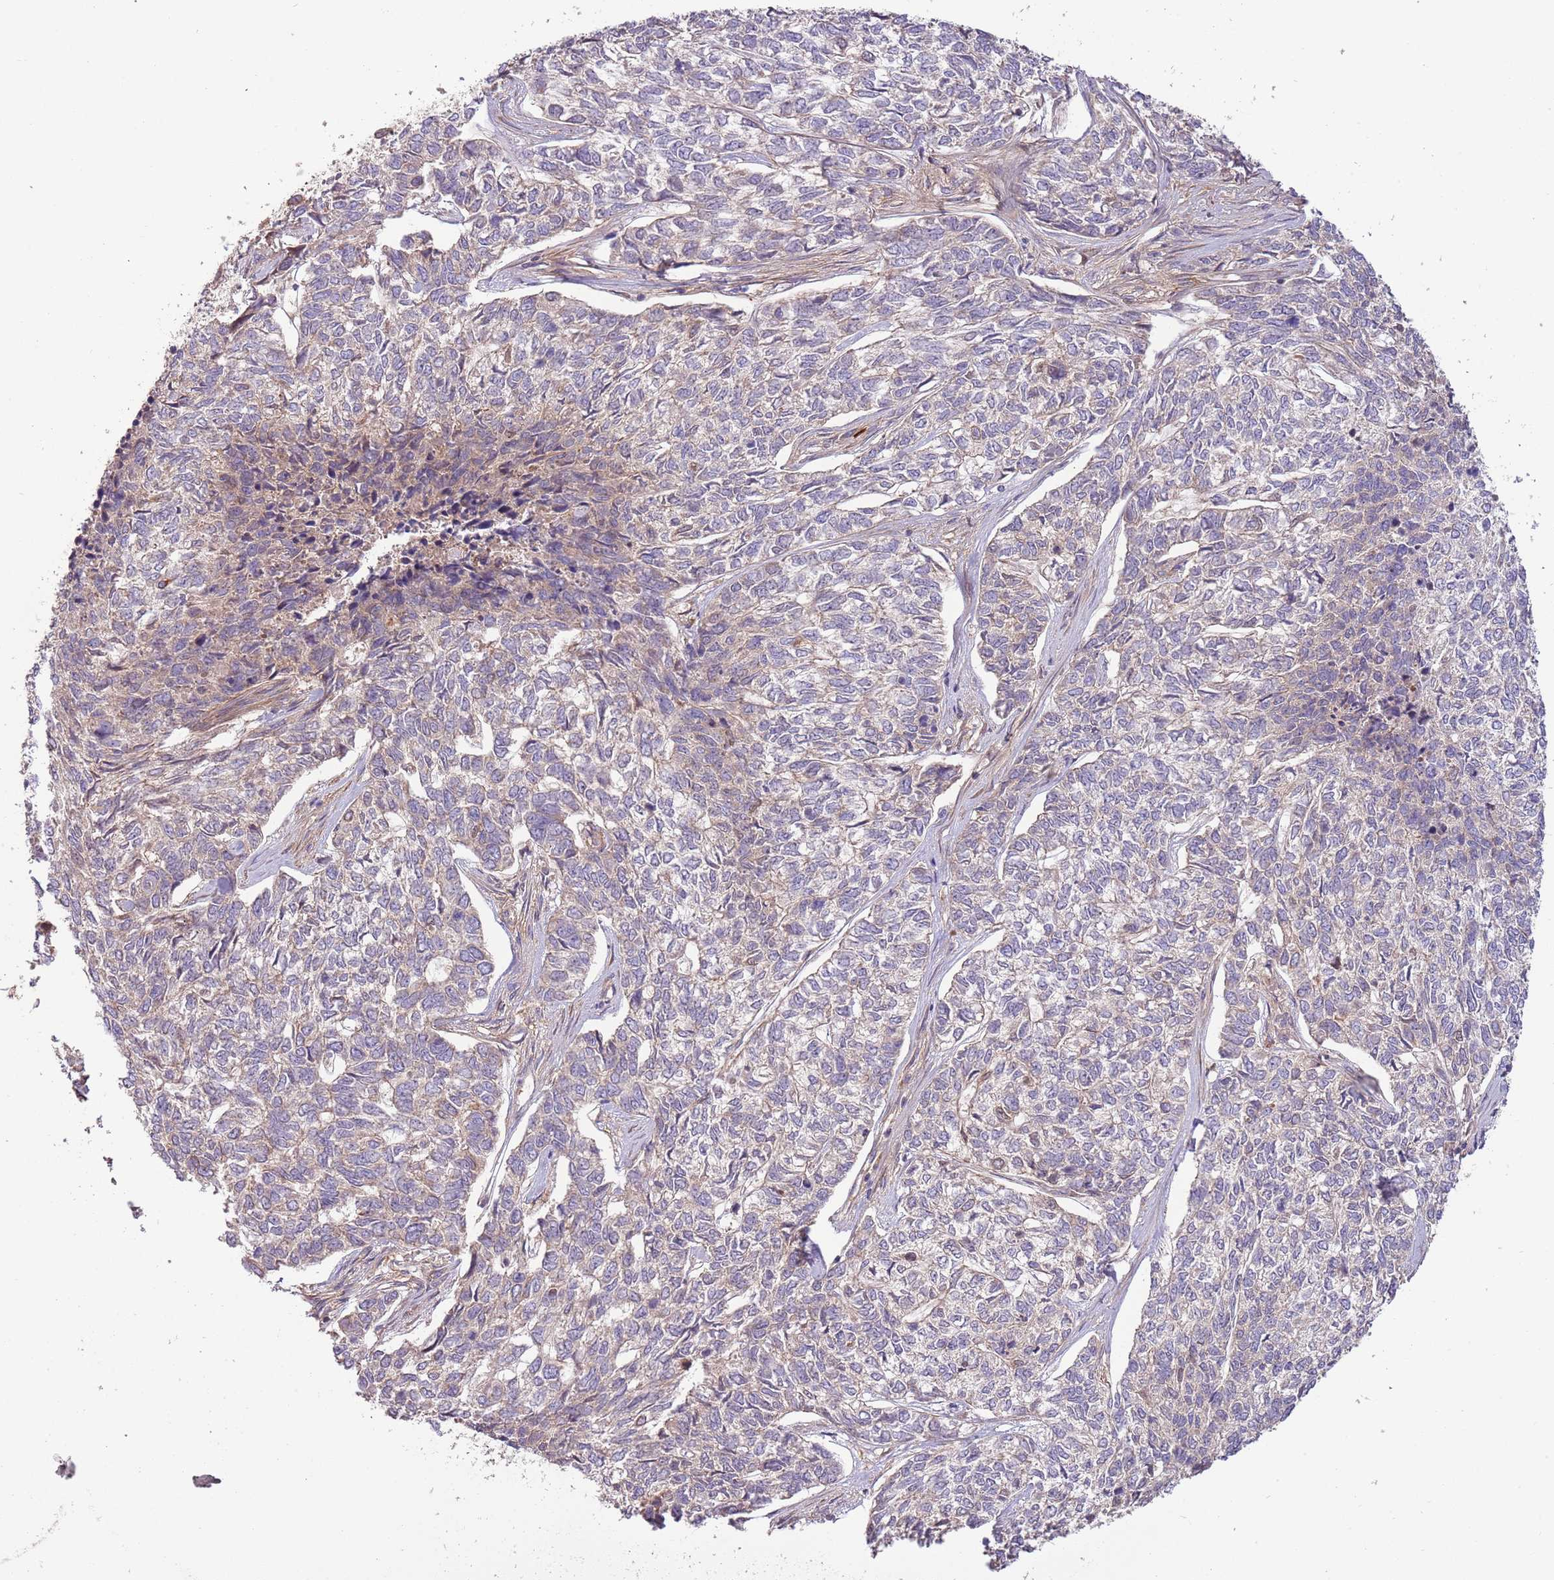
{"staining": {"intensity": "negative", "quantity": "none", "location": "none"}, "tissue": "skin cancer", "cell_type": "Tumor cells", "image_type": "cancer", "snomed": [{"axis": "morphology", "description": "Basal cell carcinoma"}, {"axis": "topography", "description": "Skin"}], "caption": "IHC micrograph of skin basal cell carcinoma stained for a protein (brown), which reveals no positivity in tumor cells.", "gene": "RNF128", "patient": {"sex": "female", "age": 65}}